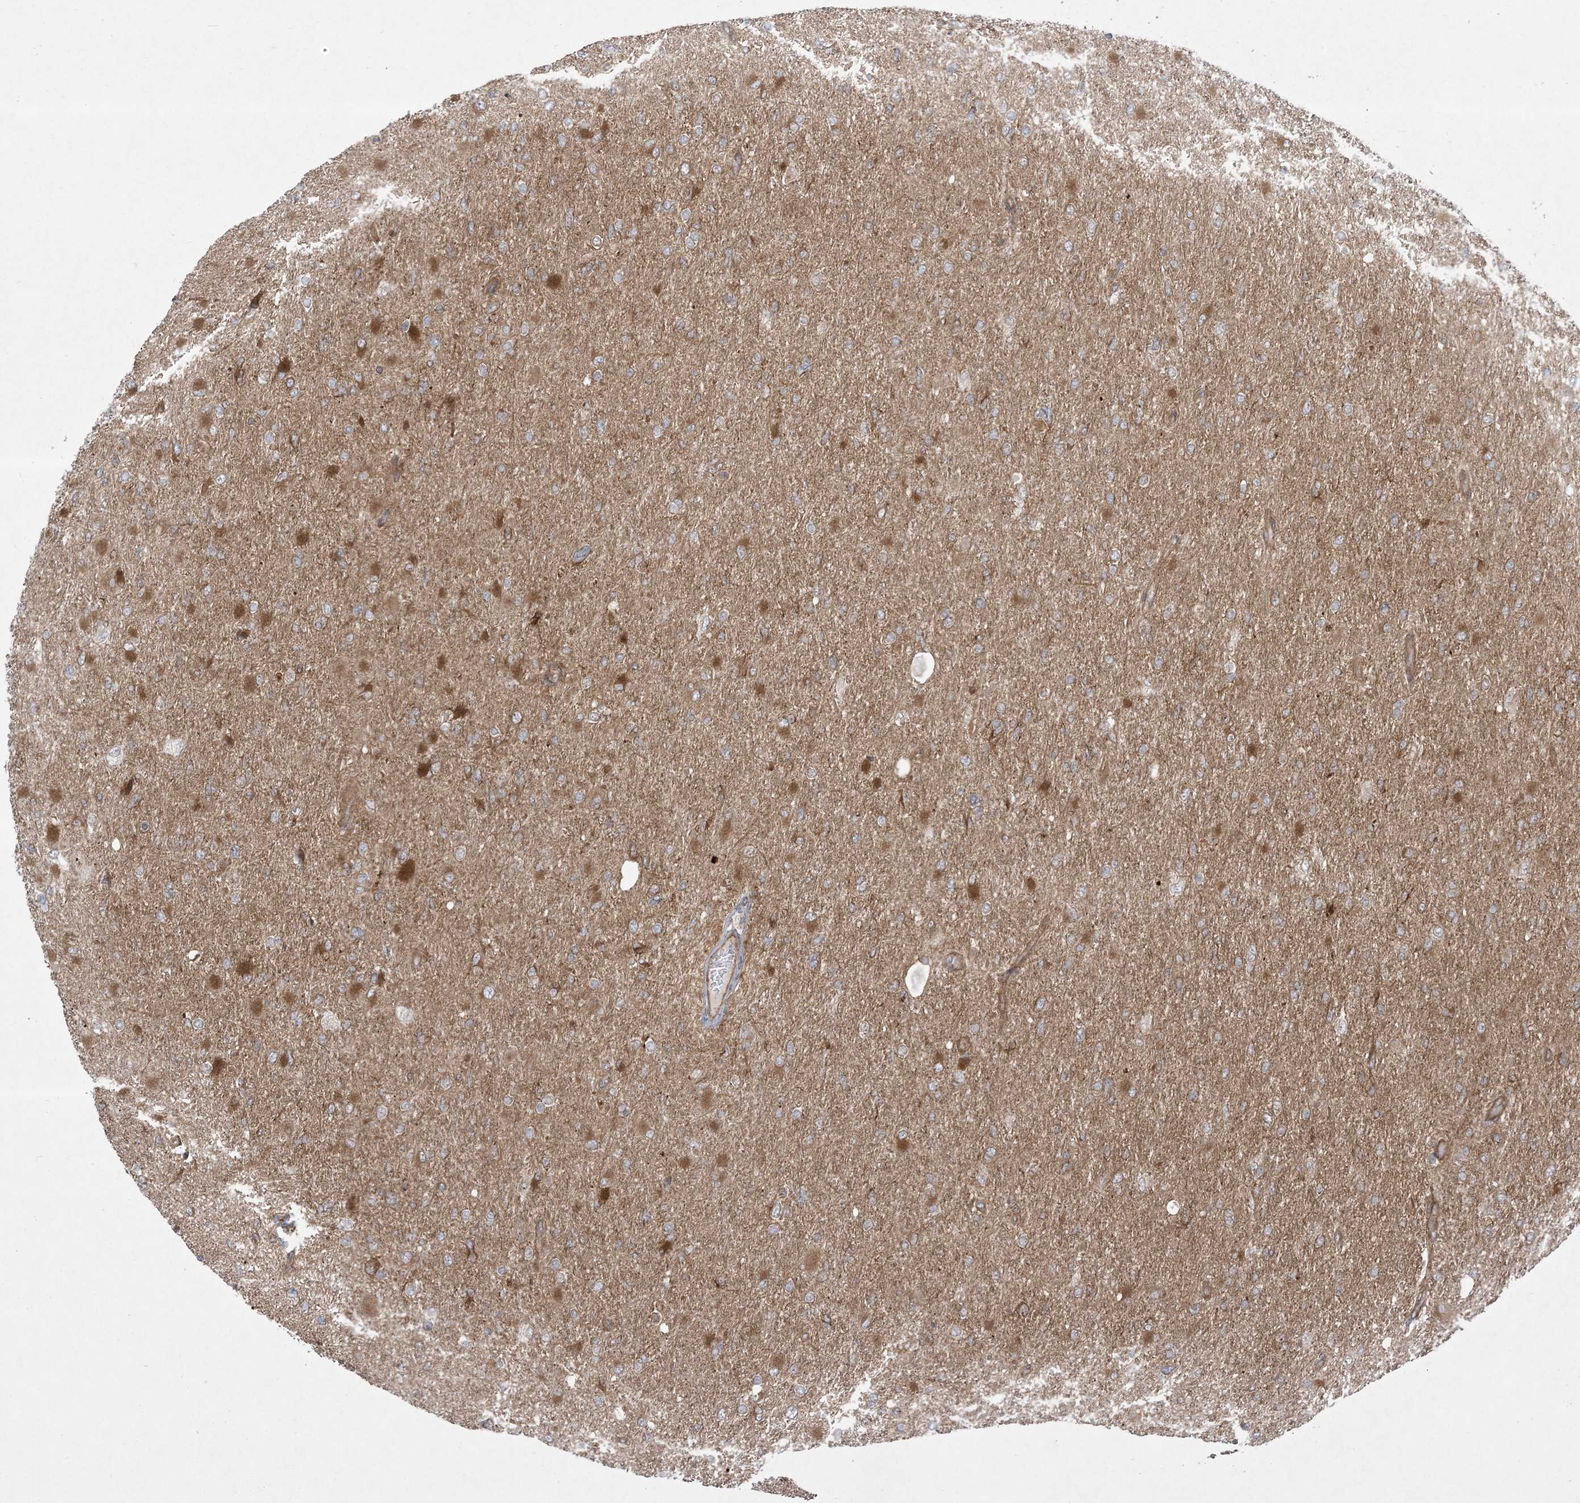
{"staining": {"intensity": "moderate", "quantity": ">75%", "location": "cytoplasmic/membranous"}, "tissue": "glioma", "cell_type": "Tumor cells", "image_type": "cancer", "snomed": [{"axis": "morphology", "description": "Glioma, malignant, High grade"}, {"axis": "topography", "description": "Cerebral cortex"}], "caption": "Brown immunohistochemical staining in malignant glioma (high-grade) exhibits moderate cytoplasmic/membranous expression in about >75% of tumor cells. The protein is stained brown, and the nuclei are stained in blue (DAB (3,3'-diaminobenzidine) IHC with brightfield microscopy, high magnification).", "gene": "SOGA3", "patient": {"sex": "female", "age": 36}}